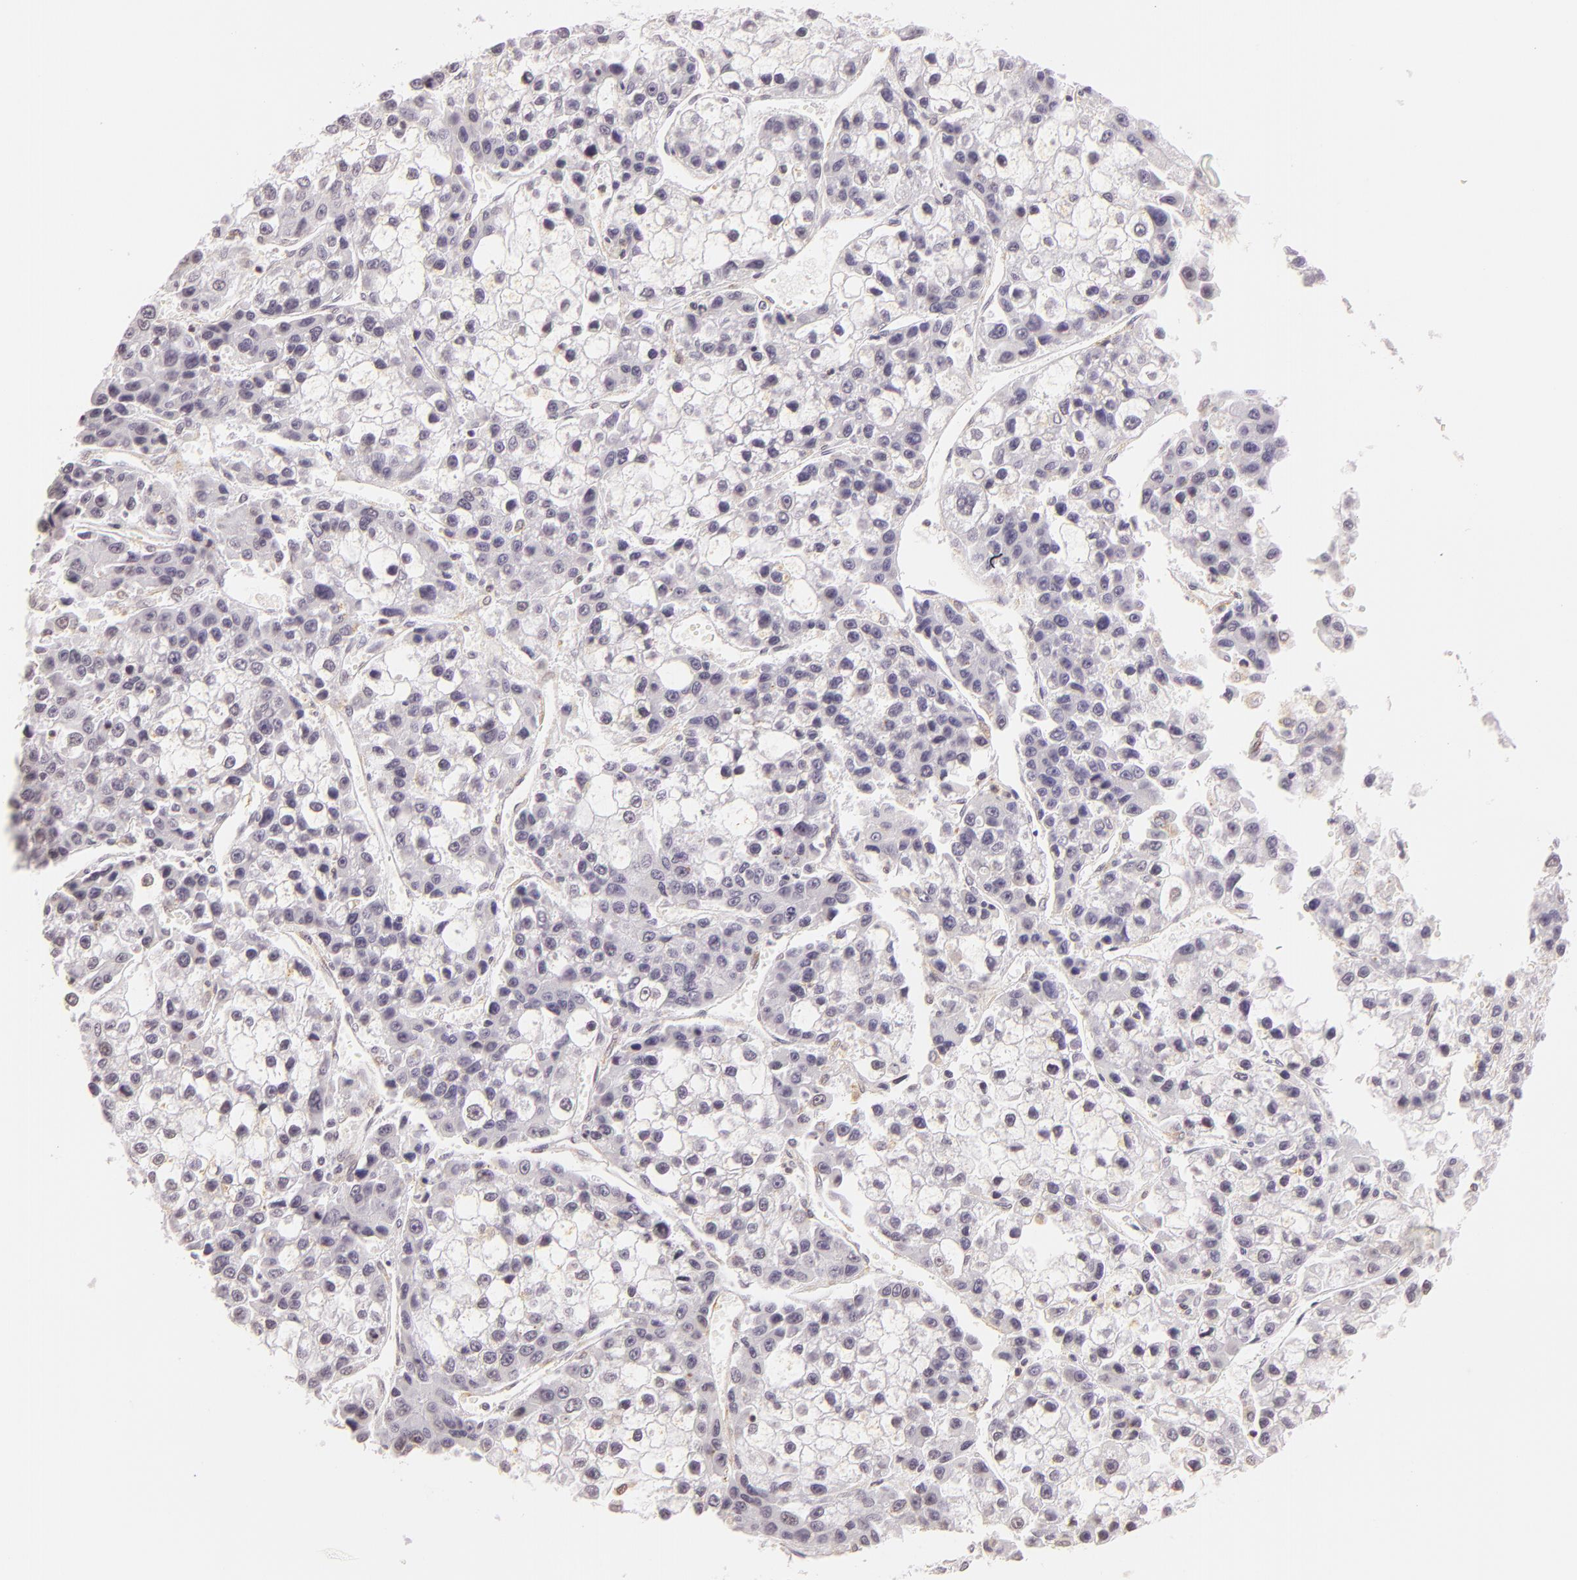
{"staining": {"intensity": "negative", "quantity": "none", "location": "none"}, "tissue": "liver cancer", "cell_type": "Tumor cells", "image_type": "cancer", "snomed": [{"axis": "morphology", "description": "Carcinoma, Hepatocellular, NOS"}, {"axis": "topography", "description": "Liver"}], "caption": "This is a micrograph of immunohistochemistry staining of liver hepatocellular carcinoma, which shows no expression in tumor cells.", "gene": "IMPDH1", "patient": {"sex": "female", "age": 66}}